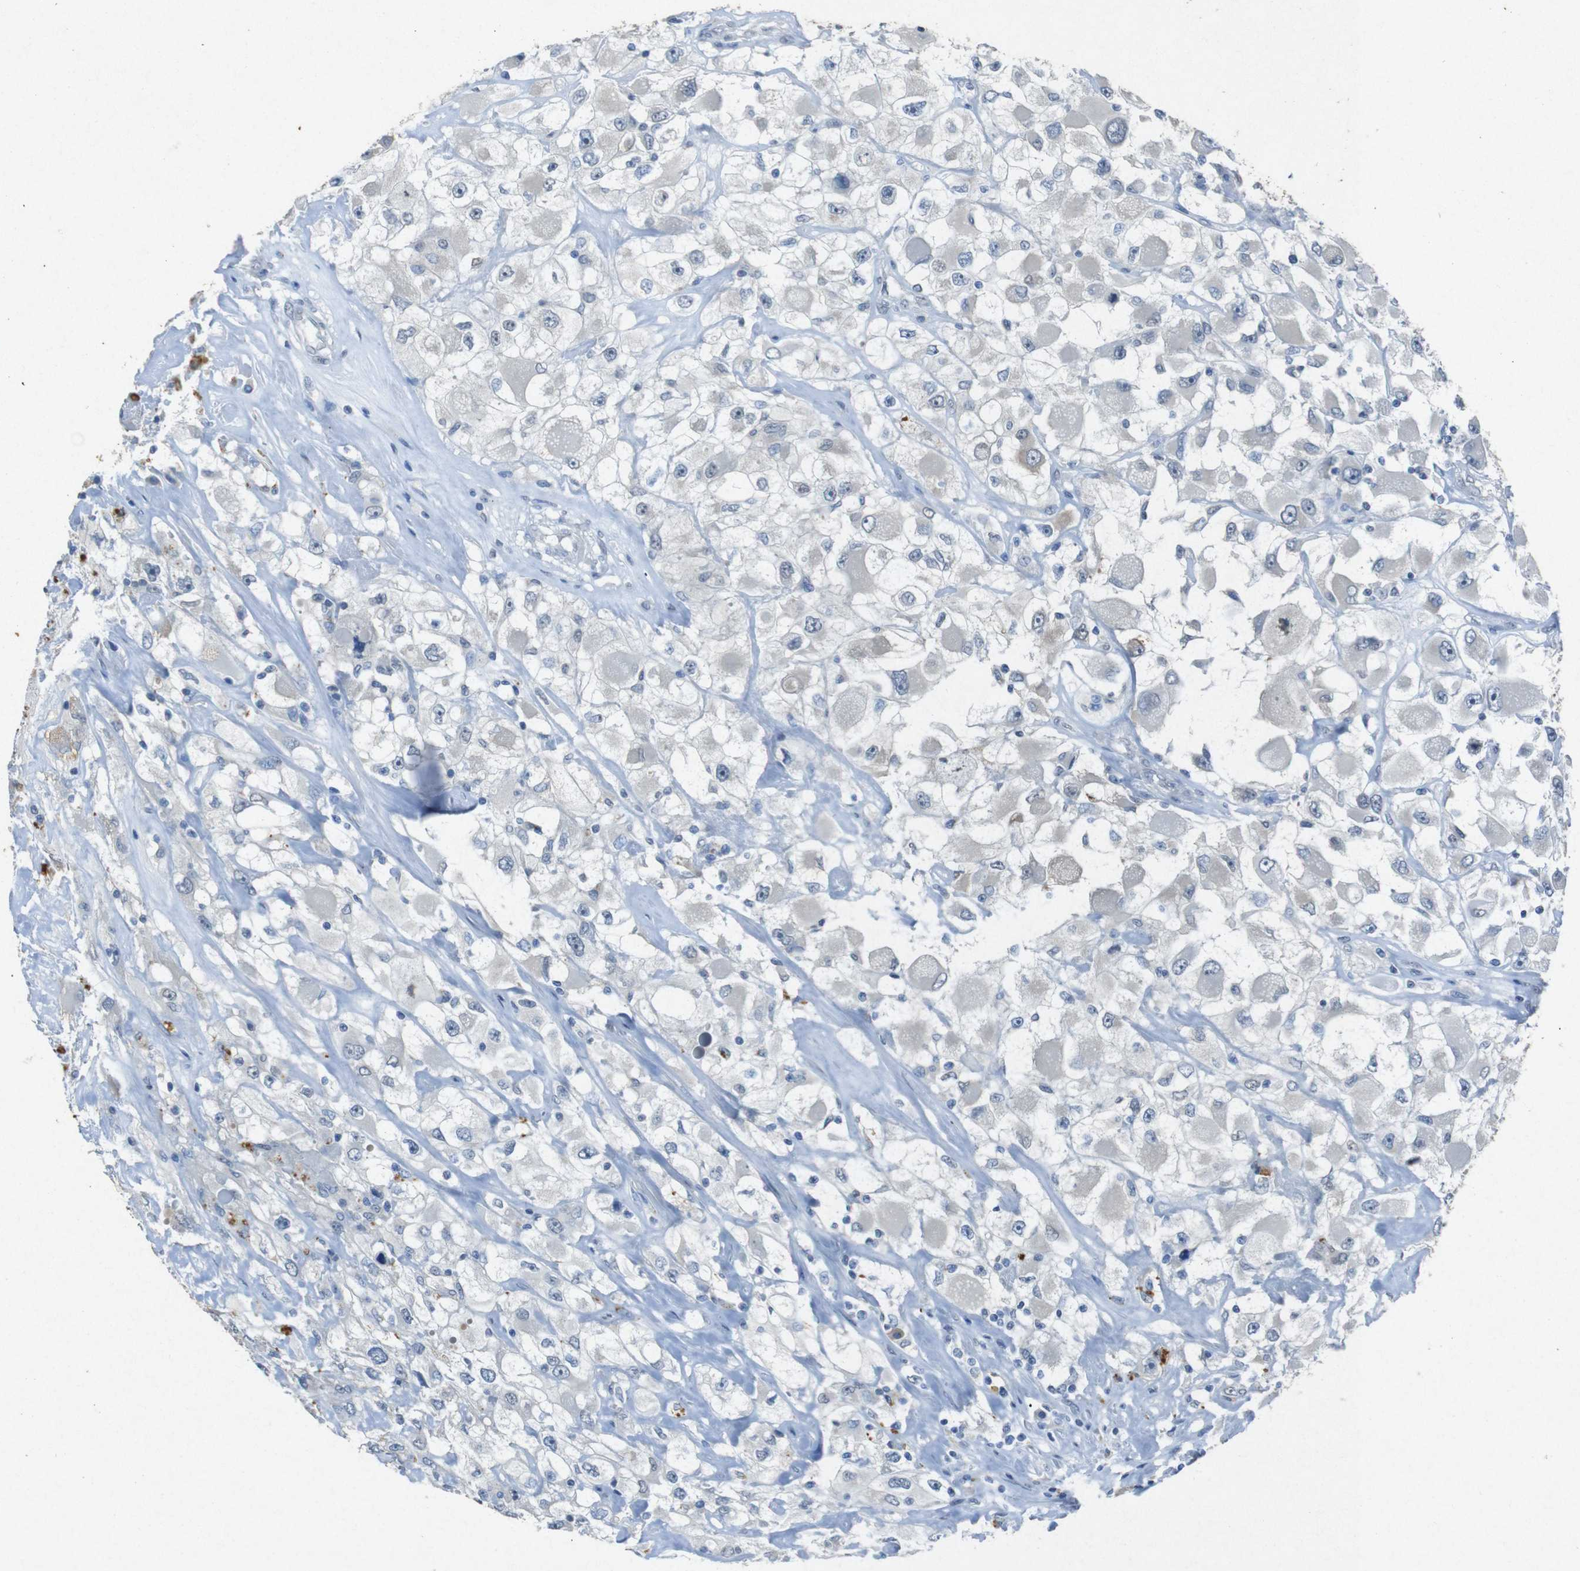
{"staining": {"intensity": "negative", "quantity": "none", "location": "none"}, "tissue": "renal cancer", "cell_type": "Tumor cells", "image_type": "cancer", "snomed": [{"axis": "morphology", "description": "Adenocarcinoma, NOS"}, {"axis": "topography", "description": "Kidney"}], "caption": "This is an immunohistochemistry photomicrograph of human adenocarcinoma (renal). There is no positivity in tumor cells.", "gene": "STBD1", "patient": {"sex": "female", "age": 52}}